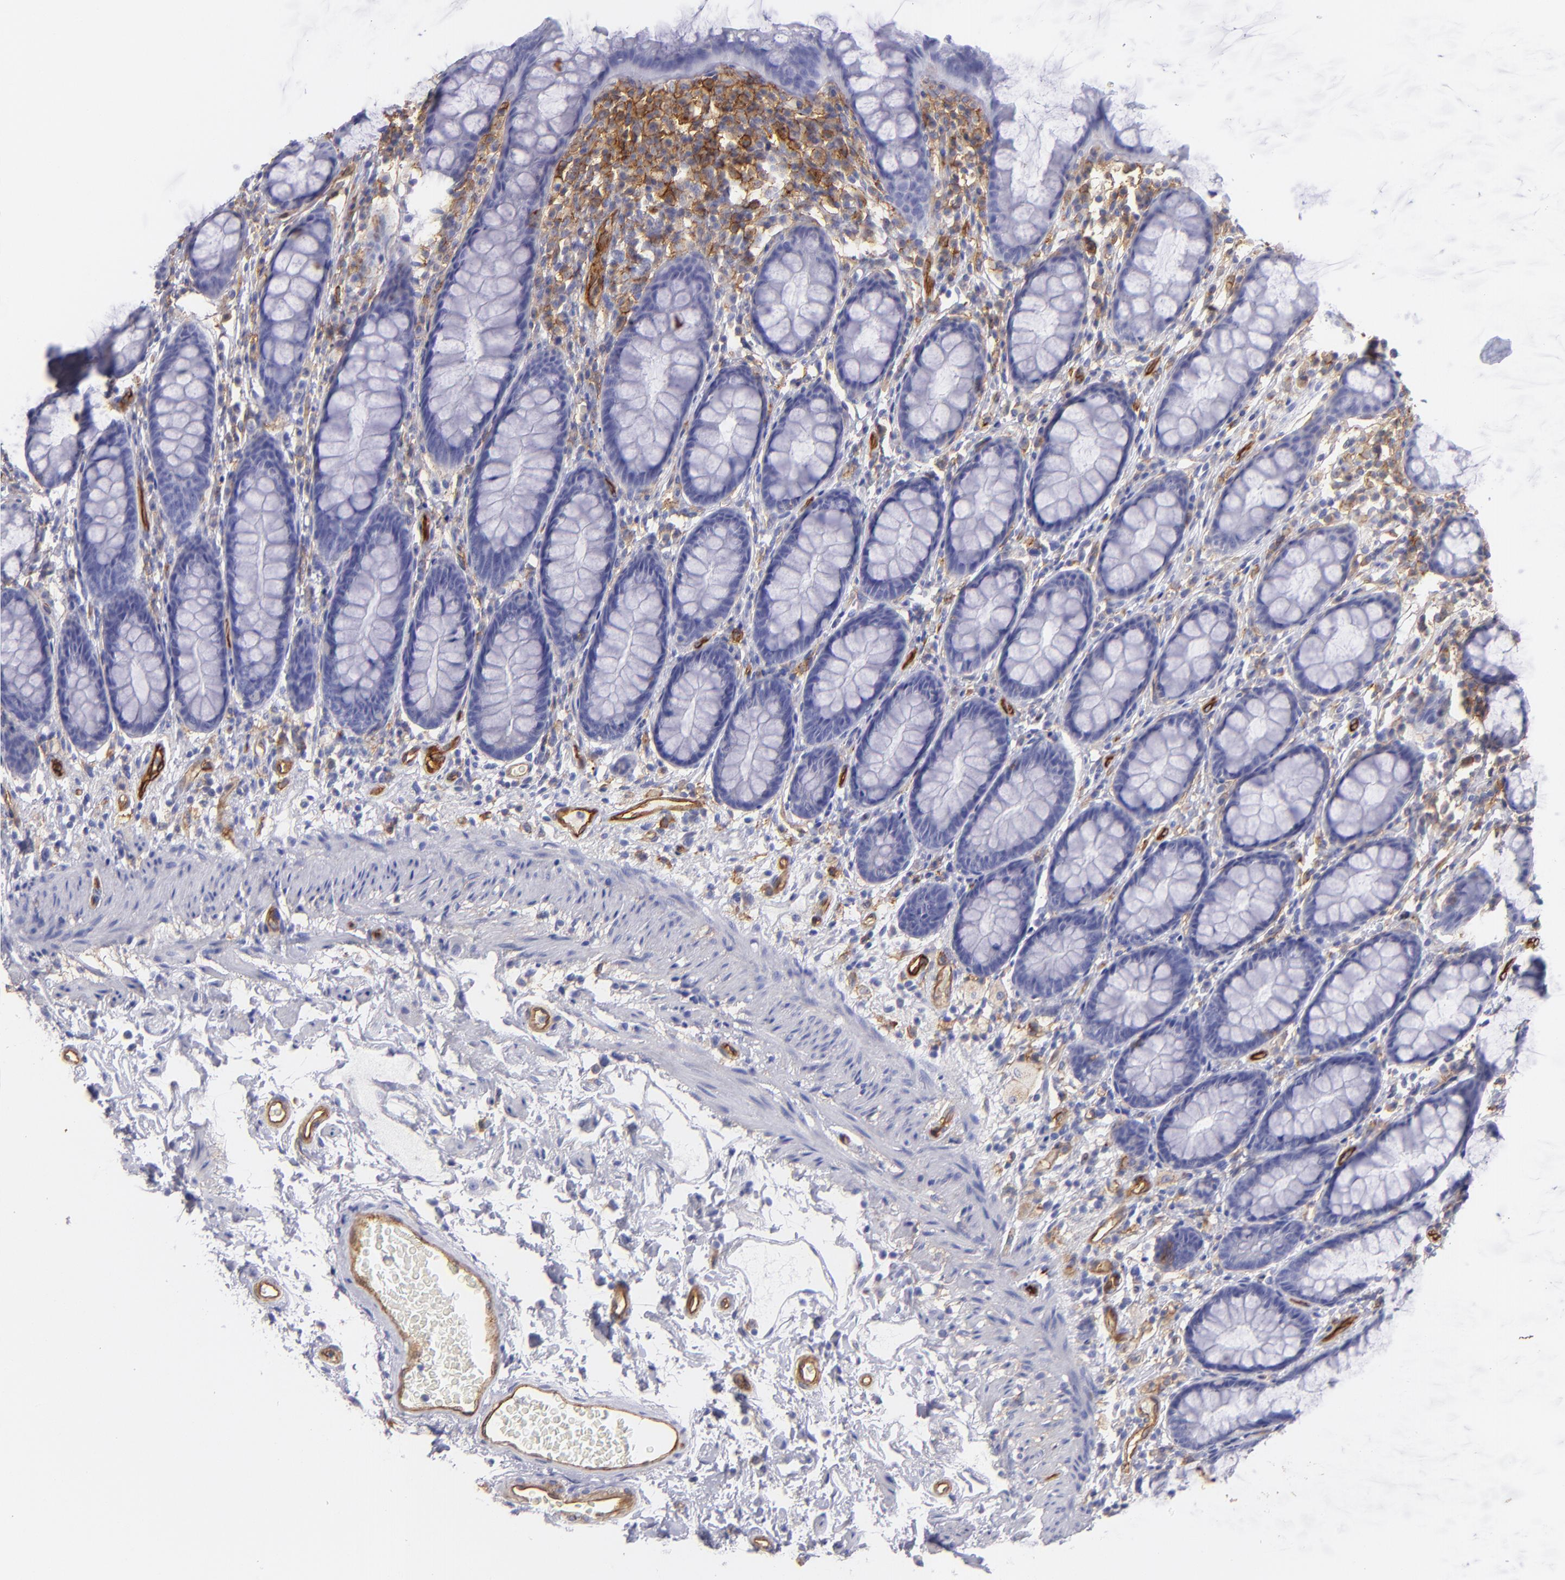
{"staining": {"intensity": "negative", "quantity": "none", "location": "none"}, "tissue": "rectum", "cell_type": "Glandular cells", "image_type": "normal", "snomed": [{"axis": "morphology", "description": "Normal tissue, NOS"}, {"axis": "topography", "description": "Rectum"}], "caption": "Protein analysis of unremarkable rectum demonstrates no significant positivity in glandular cells.", "gene": "ENTPD1", "patient": {"sex": "male", "age": 92}}